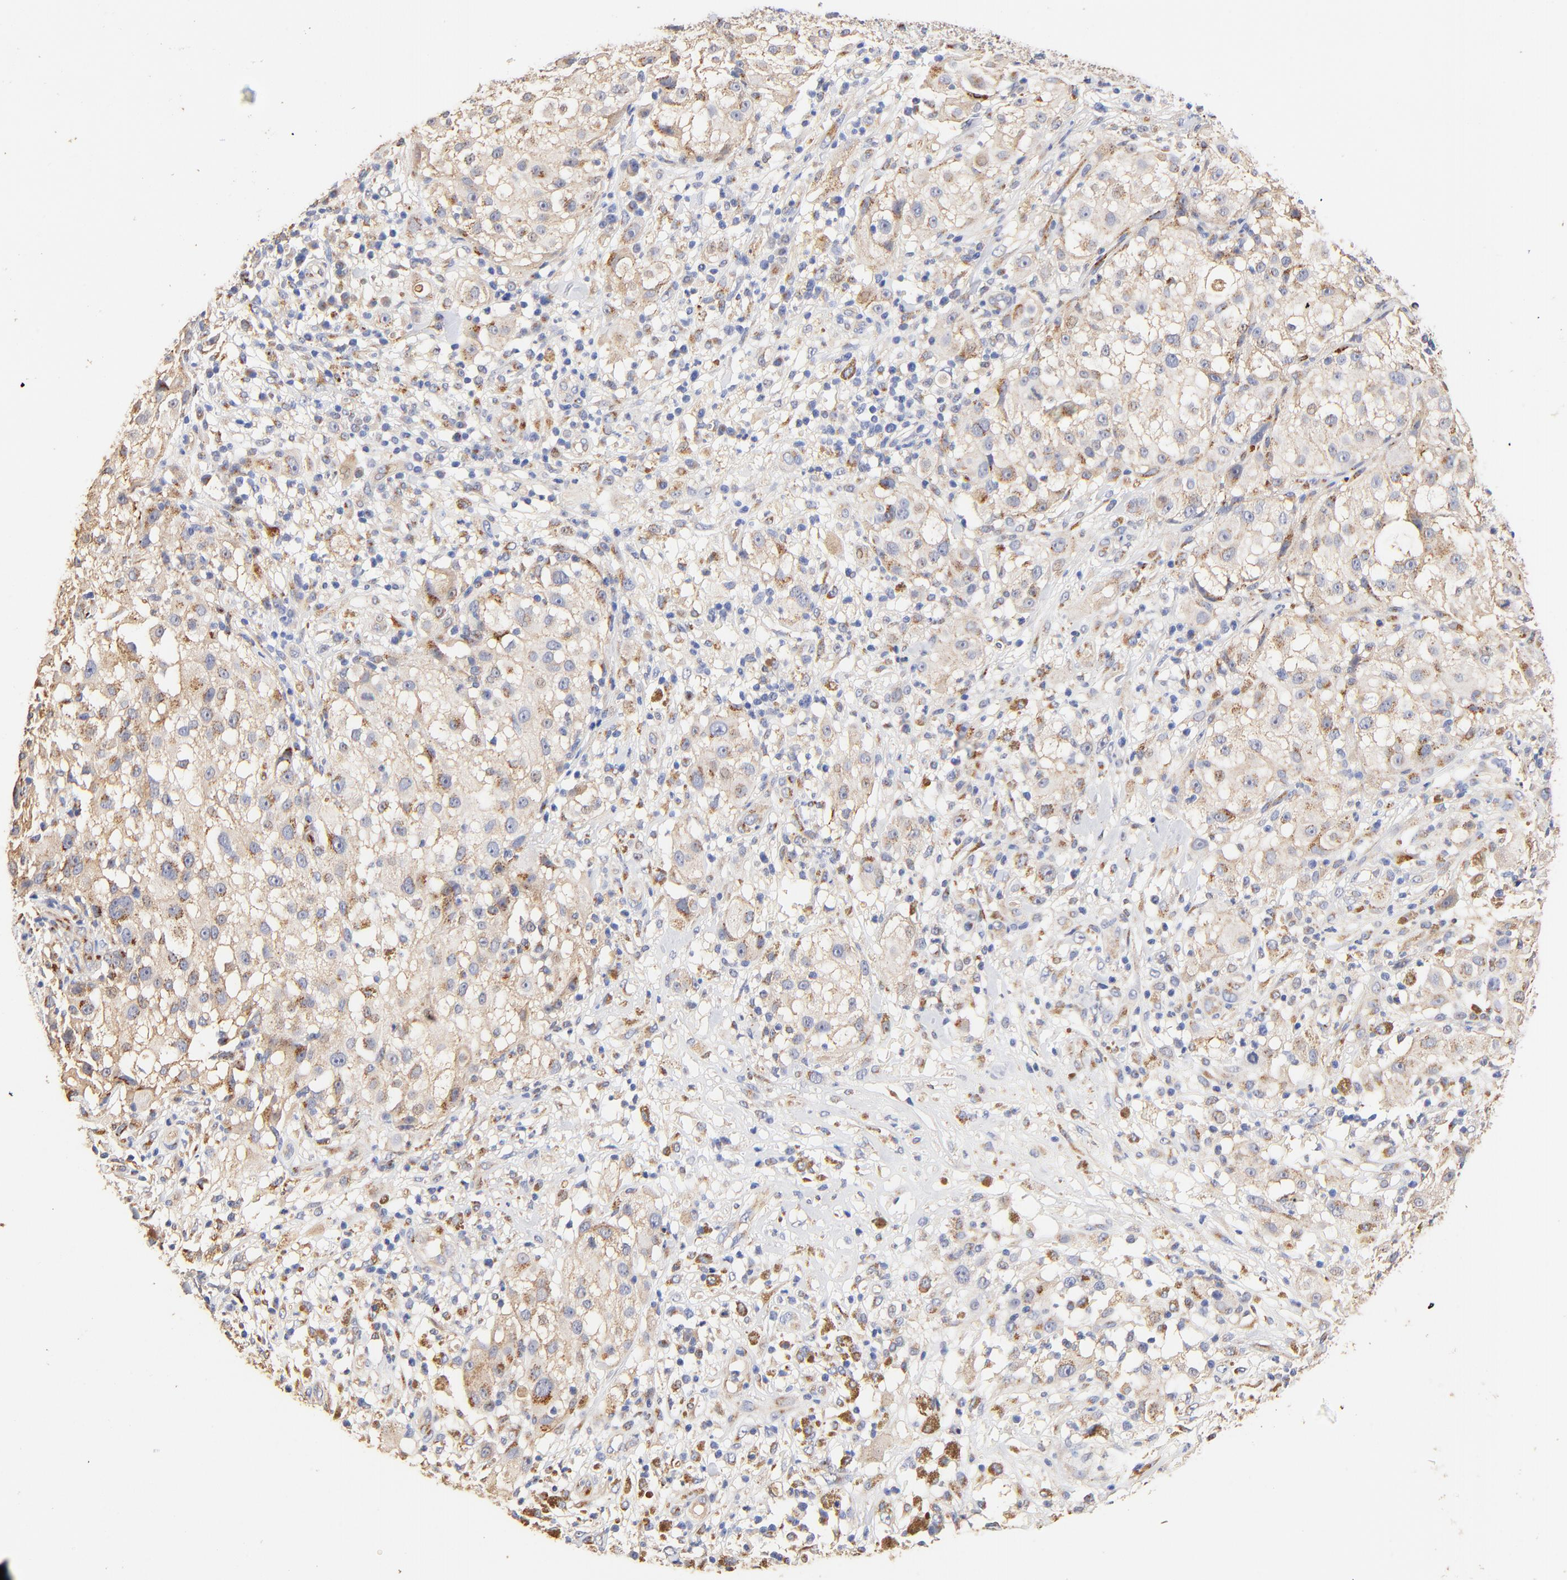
{"staining": {"intensity": "weak", "quantity": ">75%", "location": "cytoplasmic/membranous"}, "tissue": "melanoma", "cell_type": "Tumor cells", "image_type": "cancer", "snomed": [{"axis": "morphology", "description": "Necrosis, NOS"}, {"axis": "morphology", "description": "Malignant melanoma, NOS"}, {"axis": "topography", "description": "Skin"}], "caption": "High-magnification brightfield microscopy of melanoma stained with DAB (brown) and counterstained with hematoxylin (blue). tumor cells exhibit weak cytoplasmic/membranous positivity is identified in about>75% of cells. The staining is performed using DAB brown chromogen to label protein expression. The nuclei are counter-stained blue using hematoxylin.", "gene": "FMNL3", "patient": {"sex": "female", "age": 87}}